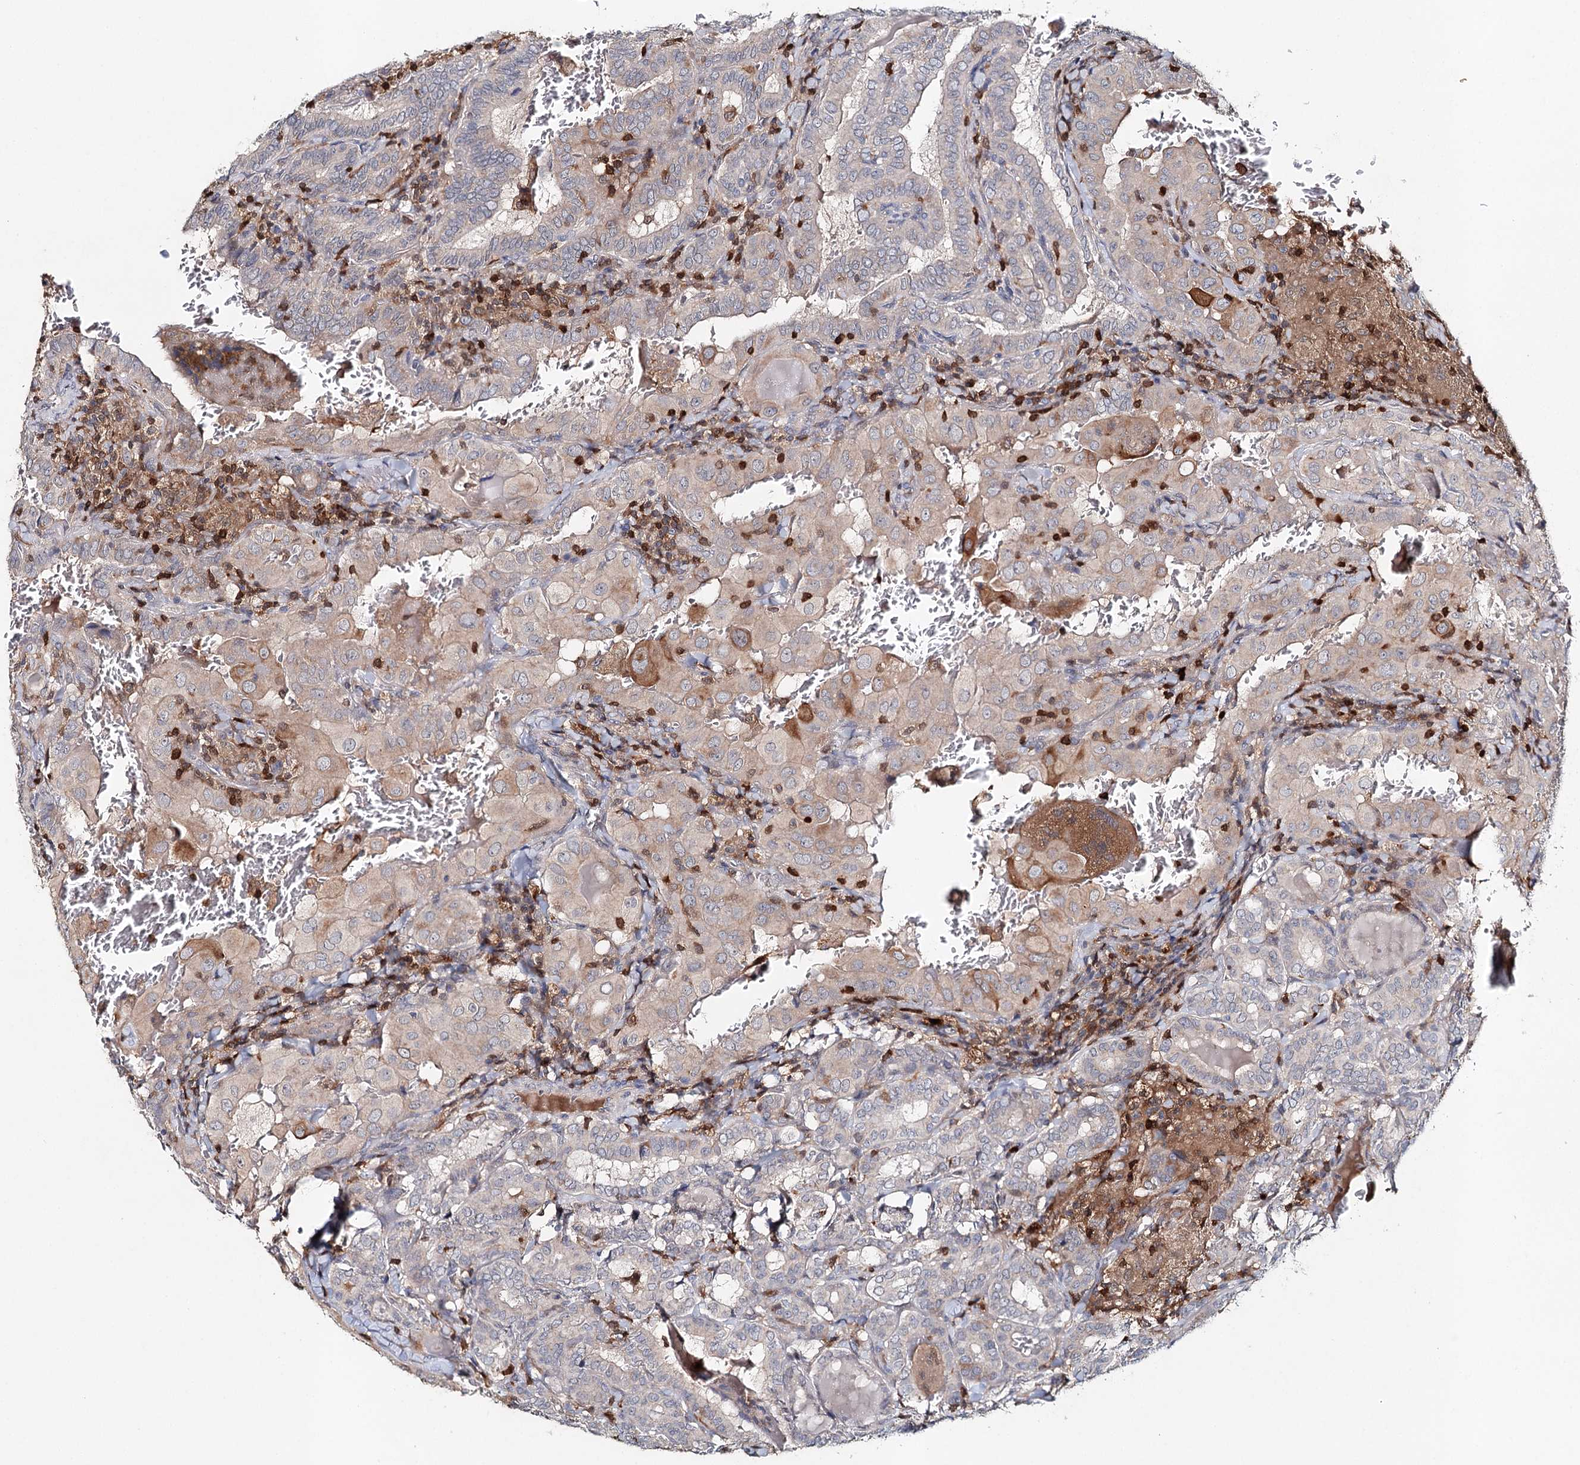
{"staining": {"intensity": "weak", "quantity": "25%-75%", "location": "cytoplasmic/membranous"}, "tissue": "thyroid cancer", "cell_type": "Tumor cells", "image_type": "cancer", "snomed": [{"axis": "morphology", "description": "Papillary adenocarcinoma, NOS"}, {"axis": "topography", "description": "Thyroid gland"}], "caption": "A micrograph of thyroid cancer (papillary adenocarcinoma) stained for a protein reveals weak cytoplasmic/membranous brown staining in tumor cells. Immunohistochemistry (ihc) stains the protein of interest in brown and the nuclei are stained blue.", "gene": "SLC41A2", "patient": {"sex": "female", "age": 72}}